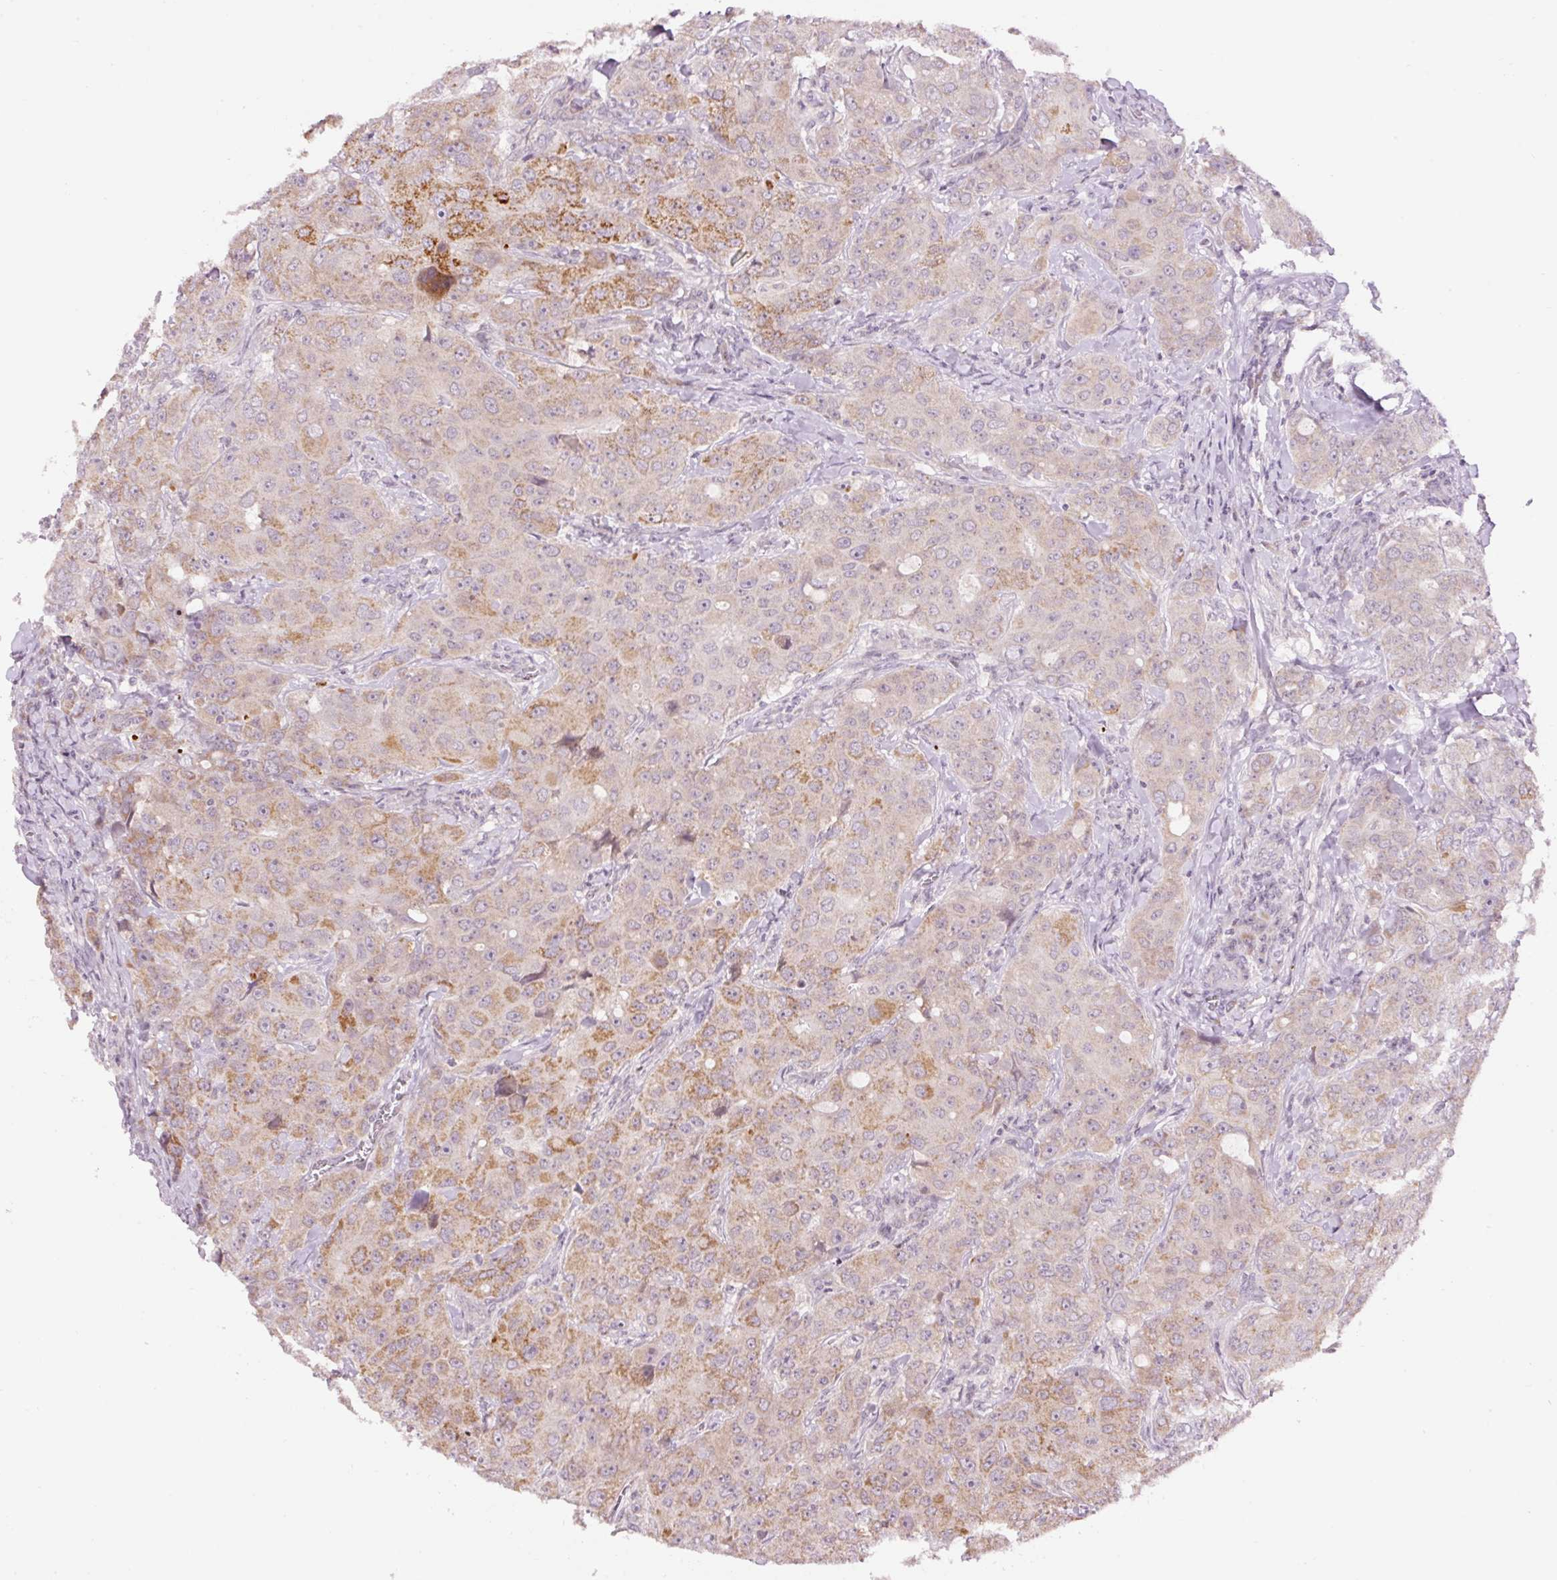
{"staining": {"intensity": "moderate", "quantity": "25%-75%", "location": "cytoplasmic/membranous"}, "tissue": "breast cancer", "cell_type": "Tumor cells", "image_type": "cancer", "snomed": [{"axis": "morphology", "description": "Duct carcinoma"}, {"axis": "topography", "description": "Breast"}], "caption": "The immunohistochemical stain labels moderate cytoplasmic/membranous positivity in tumor cells of breast cancer (invasive ductal carcinoma) tissue.", "gene": "ABHD11", "patient": {"sex": "female", "age": 43}}